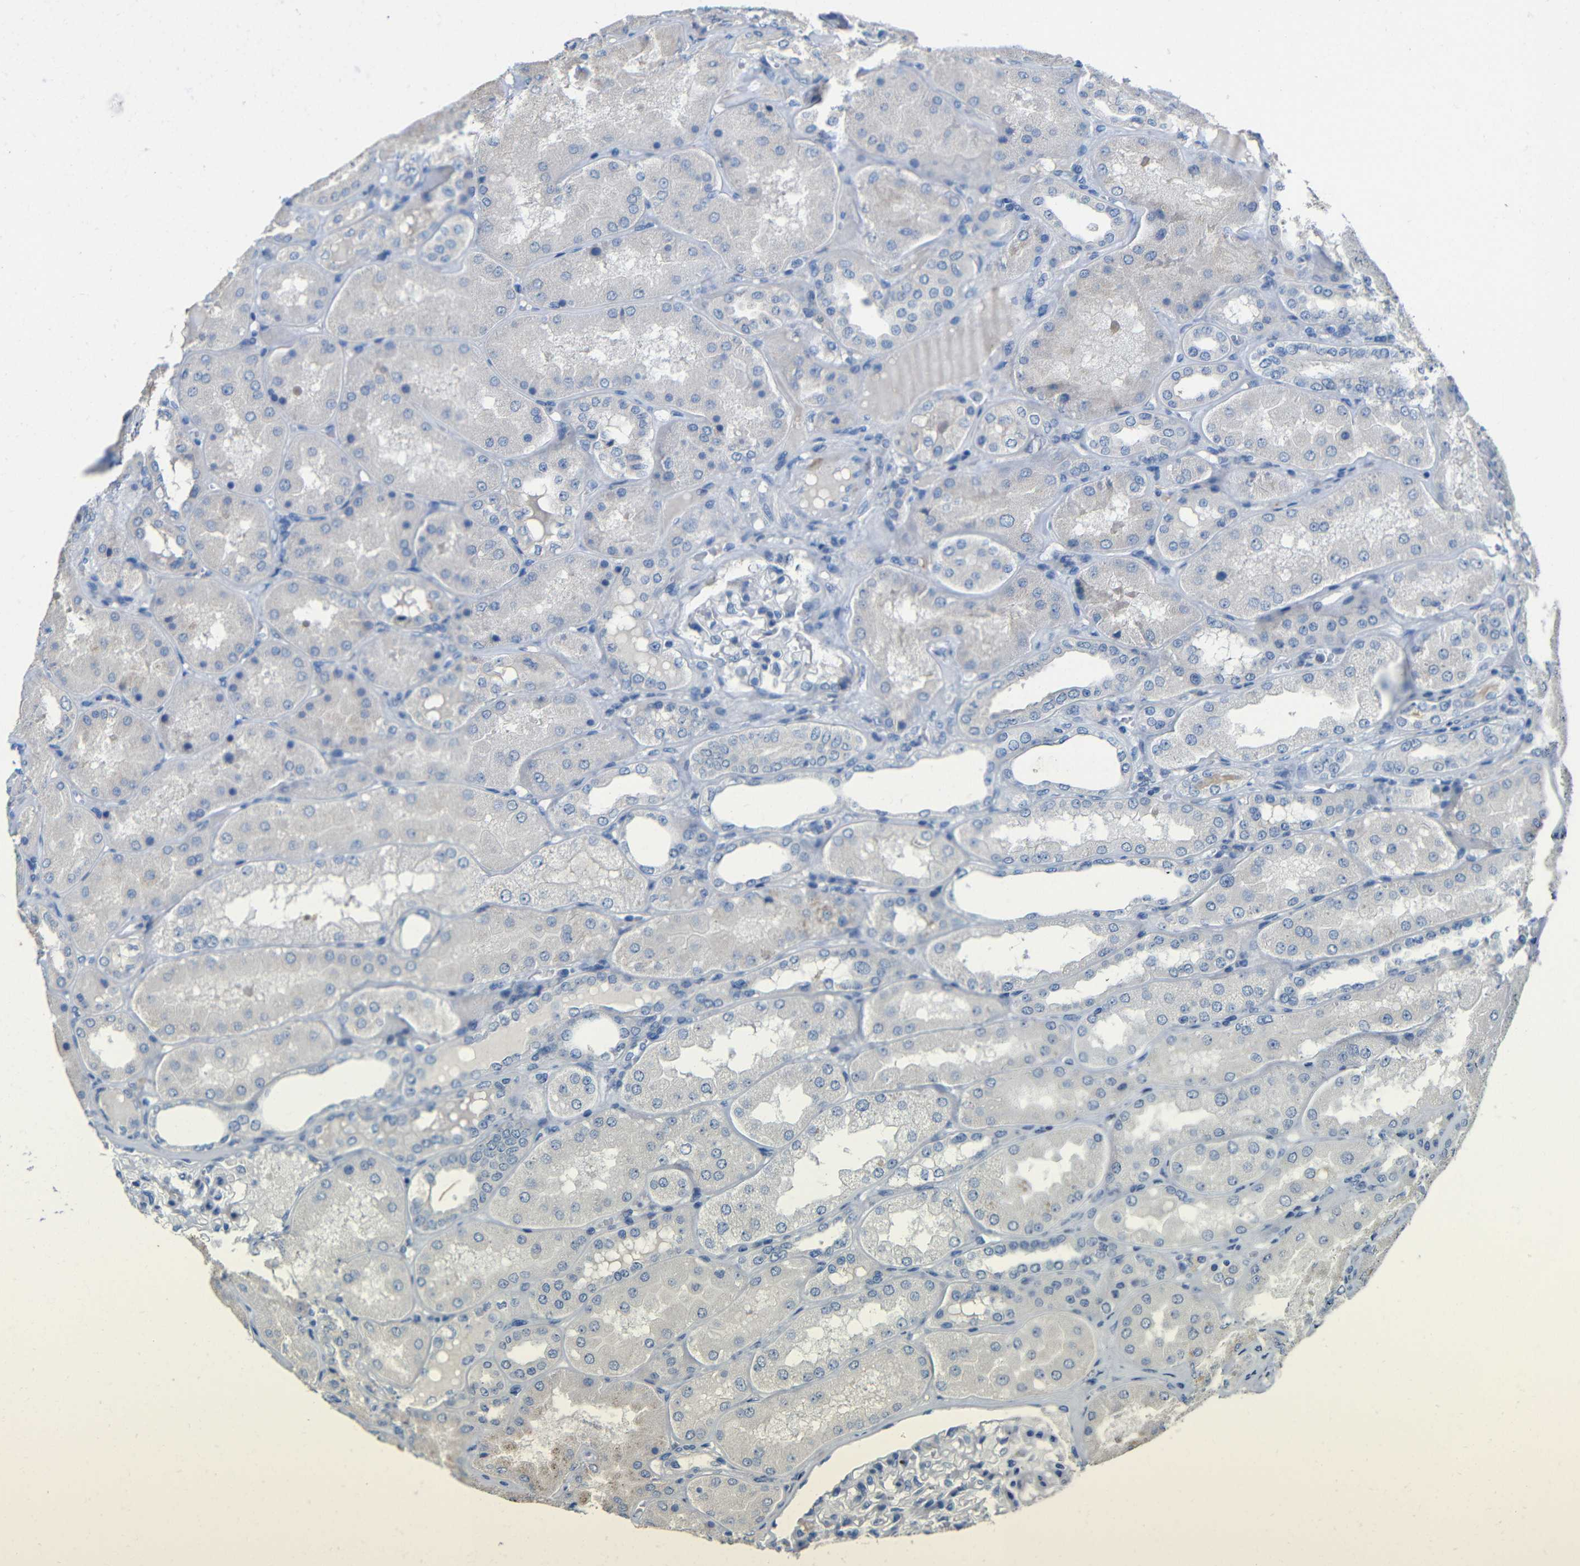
{"staining": {"intensity": "negative", "quantity": "none", "location": "none"}, "tissue": "kidney", "cell_type": "Cells in glomeruli", "image_type": "normal", "snomed": [{"axis": "morphology", "description": "Normal tissue, NOS"}, {"axis": "topography", "description": "Kidney"}], "caption": "This is a image of immunohistochemistry (IHC) staining of benign kidney, which shows no staining in cells in glomeruli. (DAB IHC, high magnification).", "gene": "ACKR2", "patient": {"sex": "female", "age": 56}}